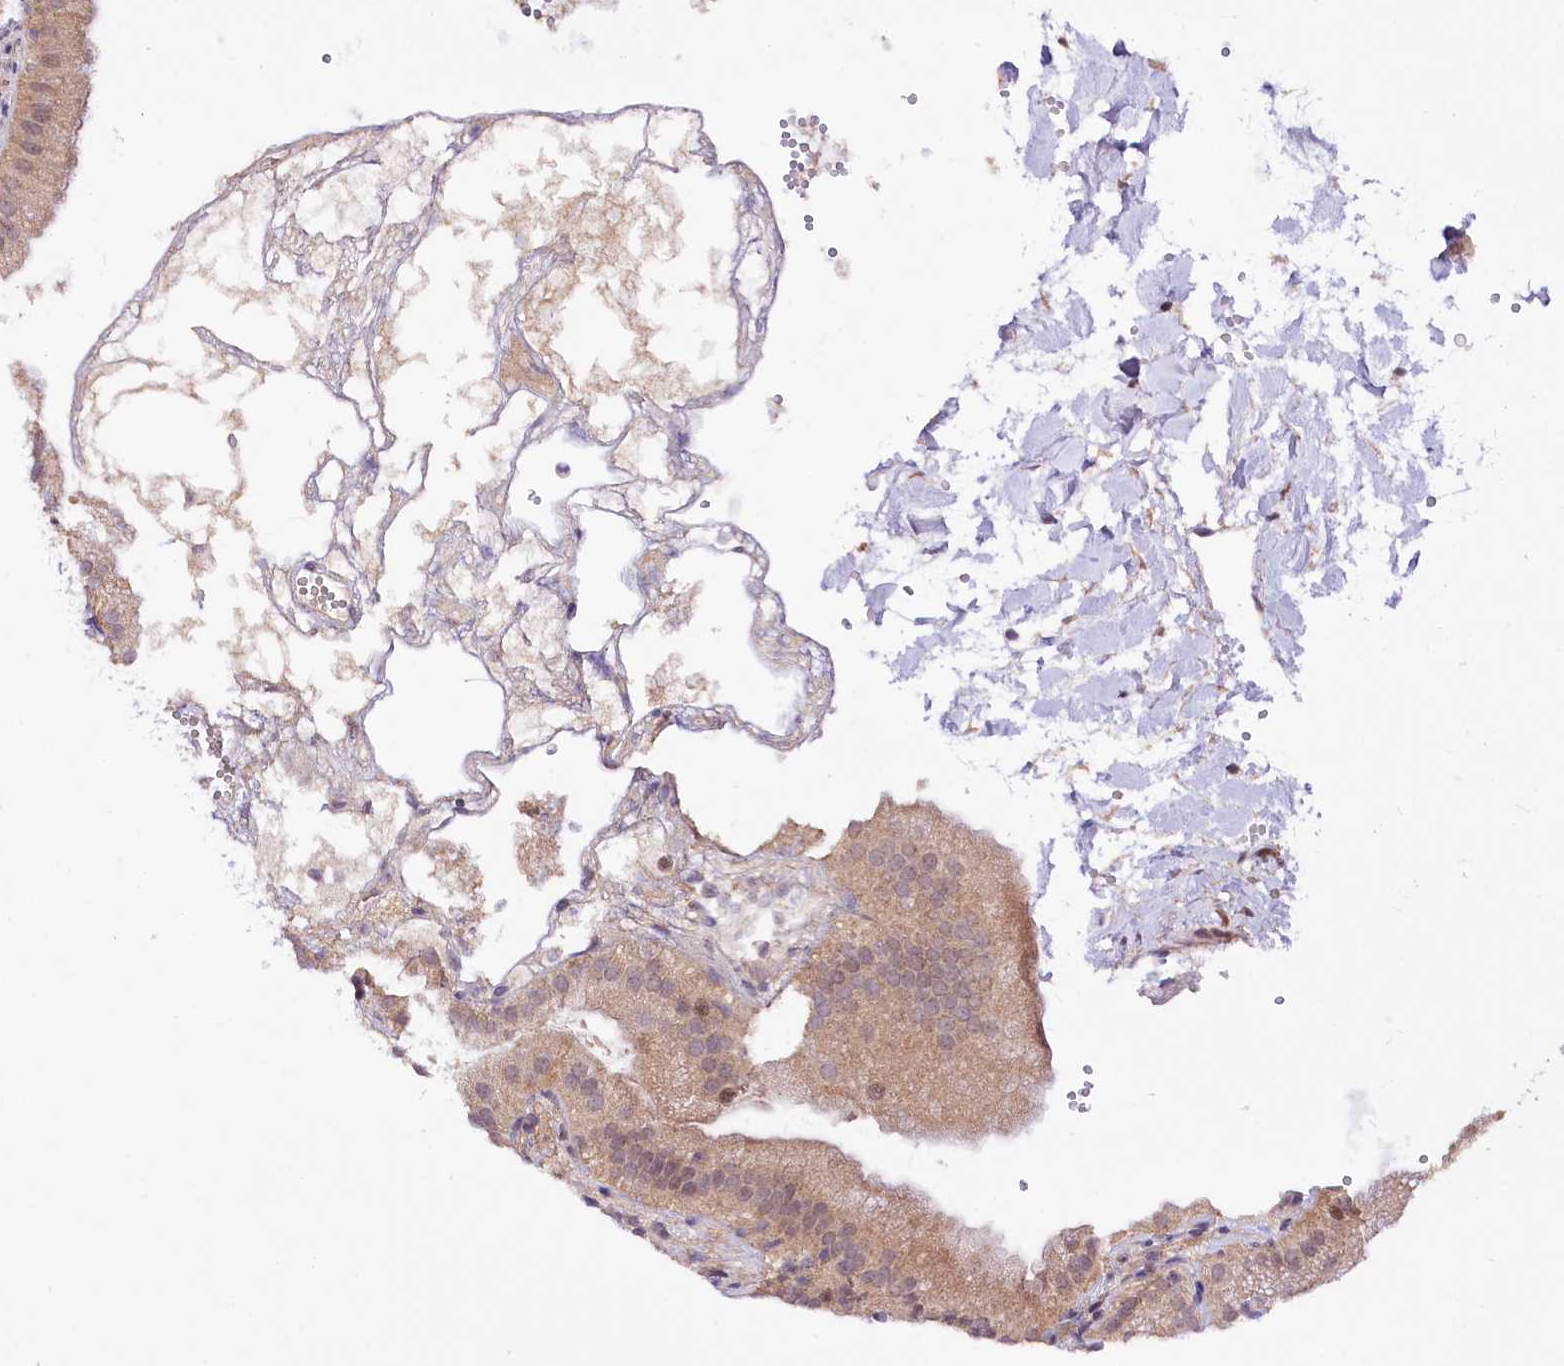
{"staining": {"intensity": "weak", "quantity": "25%-75%", "location": "cytoplasmic/membranous"}, "tissue": "gallbladder", "cell_type": "Glandular cells", "image_type": "normal", "snomed": [{"axis": "morphology", "description": "Normal tissue, NOS"}, {"axis": "topography", "description": "Gallbladder"}], "caption": "Immunohistochemistry (IHC) of normal human gallbladder reveals low levels of weak cytoplasmic/membranous positivity in approximately 25%-75% of glandular cells. The staining was performed using DAB, with brown indicating positive protein expression. Nuclei are stained blue with hematoxylin.", "gene": "PHLDB1", "patient": {"sex": "male", "age": 55}}